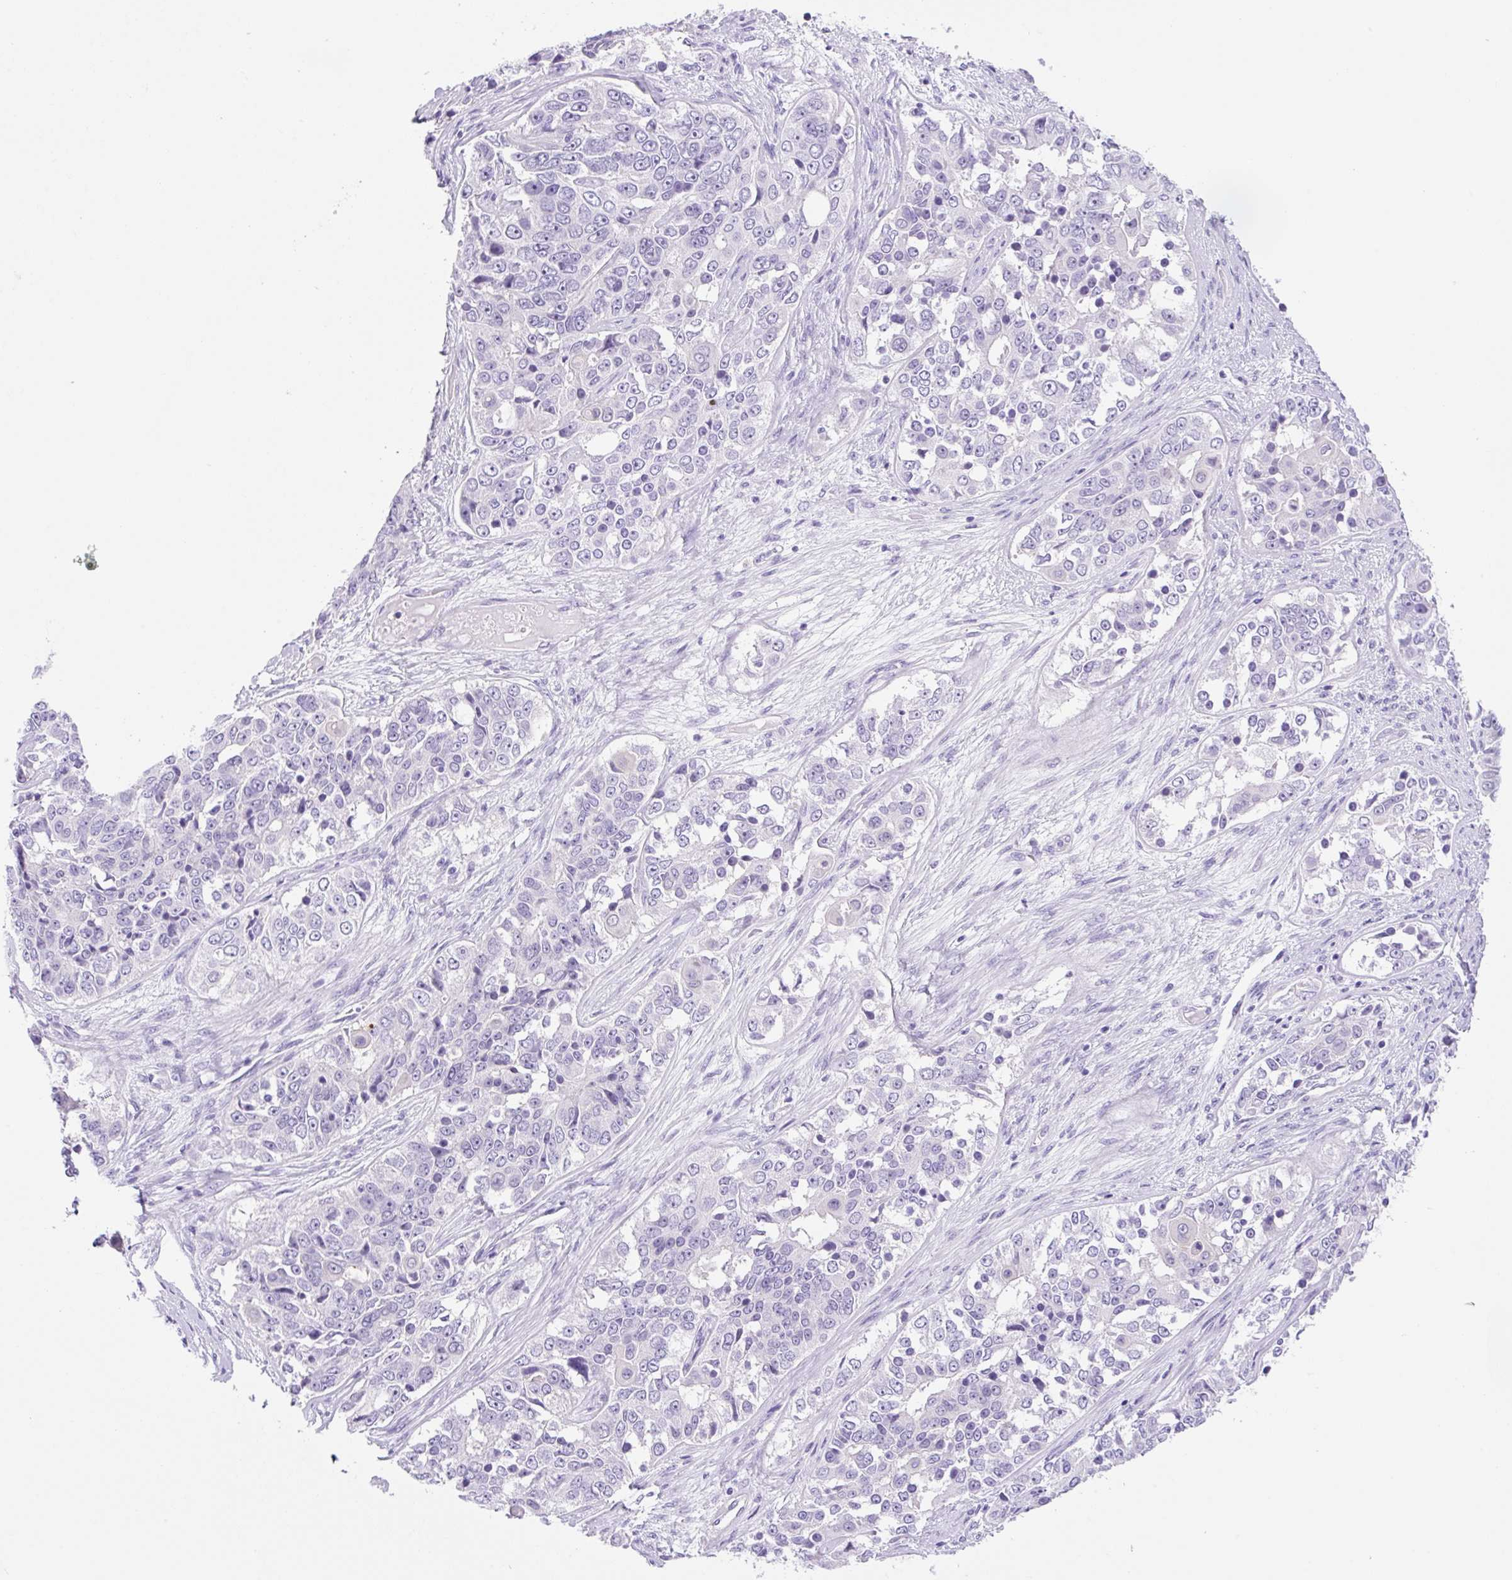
{"staining": {"intensity": "negative", "quantity": "none", "location": "none"}, "tissue": "ovarian cancer", "cell_type": "Tumor cells", "image_type": "cancer", "snomed": [{"axis": "morphology", "description": "Carcinoma, endometroid"}, {"axis": "topography", "description": "Ovary"}], "caption": "High power microscopy image of an IHC micrograph of endometroid carcinoma (ovarian), revealing no significant expression in tumor cells.", "gene": "CAMK2B", "patient": {"sex": "female", "age": 51}}